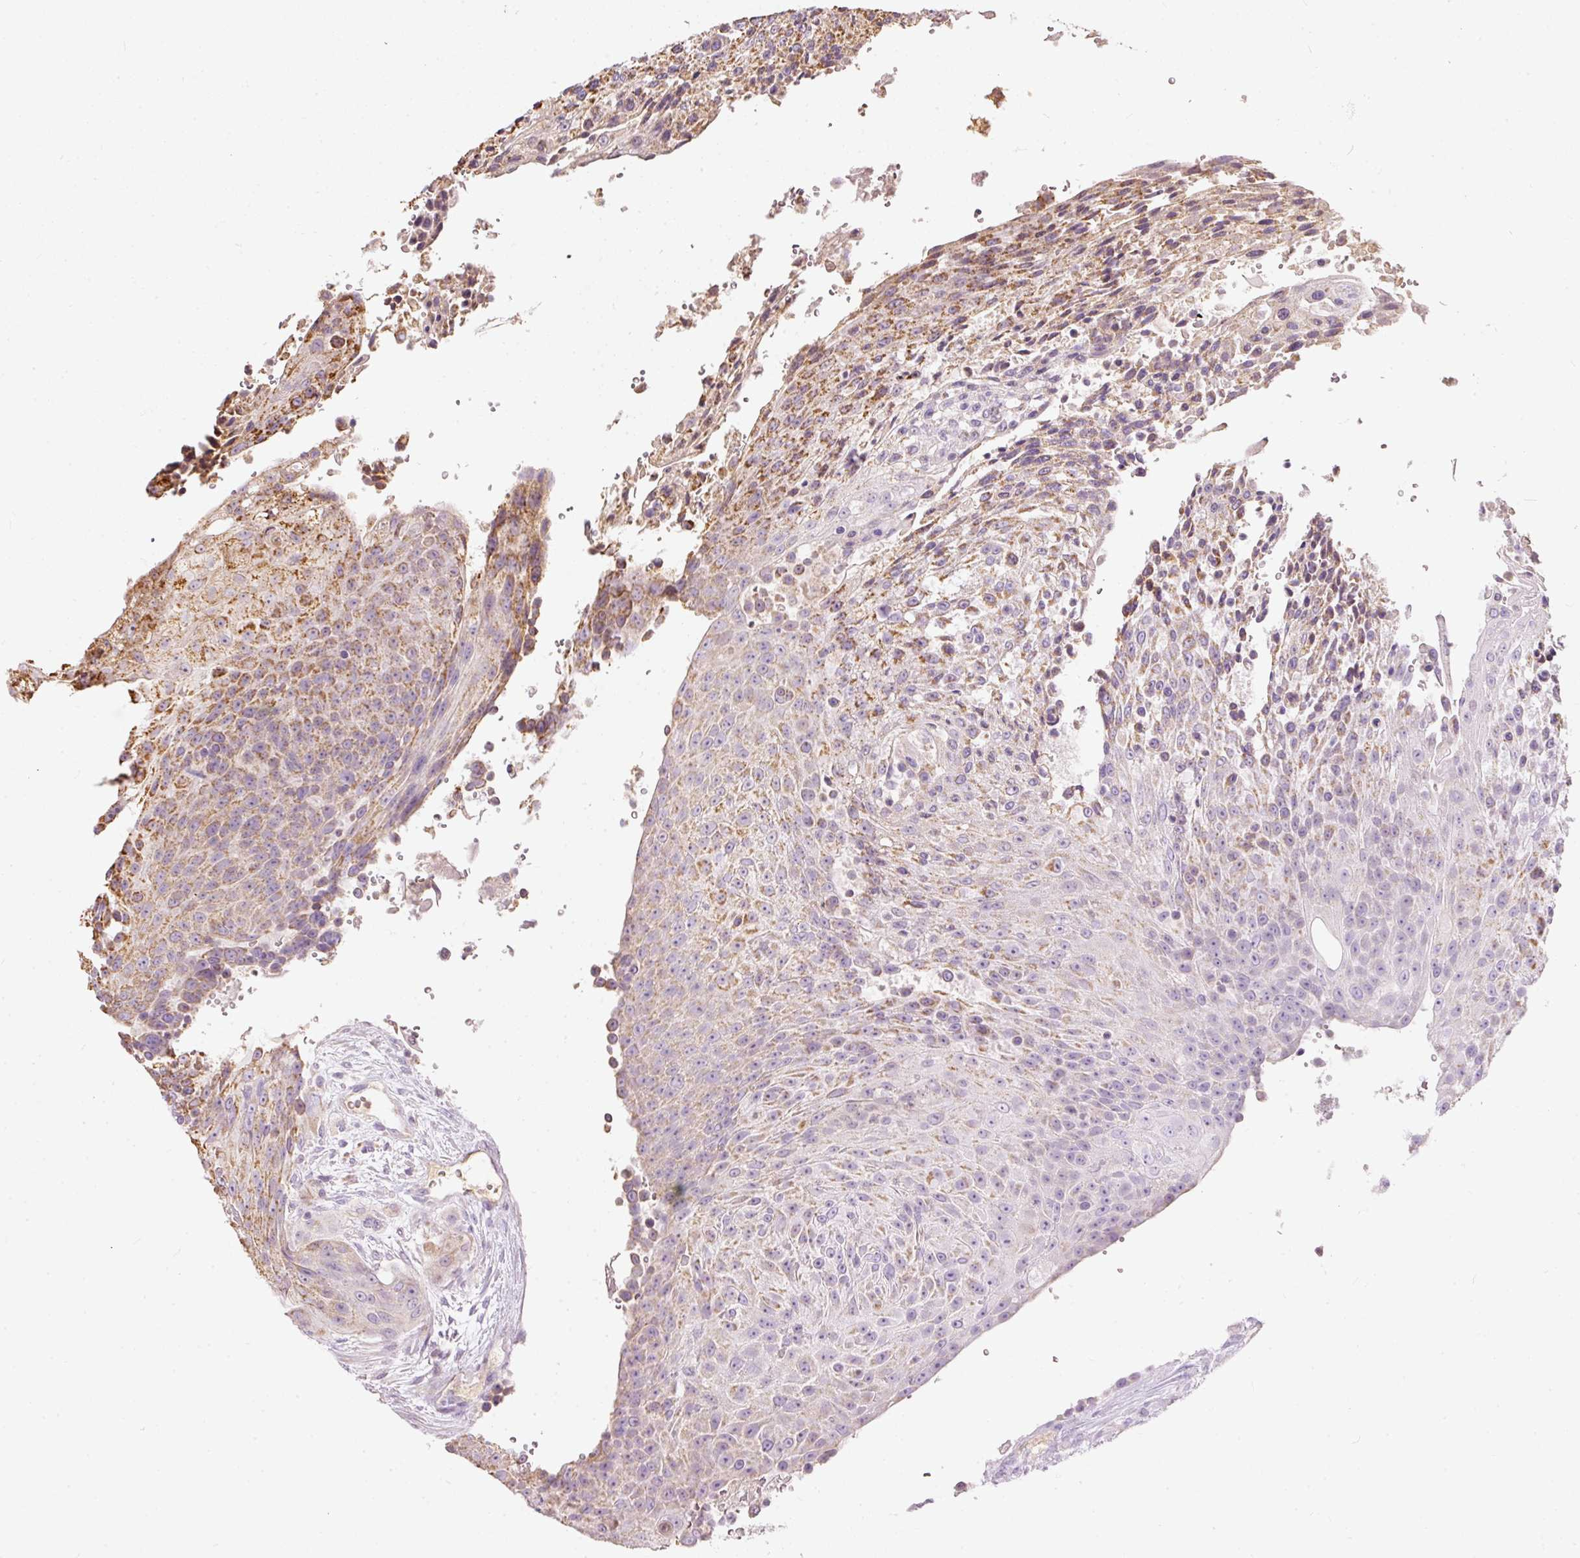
{"staining": {"intensity": "moderate", "quantity": "25%-75%", "location": "cytoplasmic/membranous"}, "tissue": "urothelial cancer", "cell_type": "Tumor cells", "image_type": "cancer", "snomed": [{"axis": "morphology", "description": "Urothelial carcinoma, High grade"}, {"axis": "topography", "description": "Urinary bladder"}], "caption": "Urothelial cancer stained for a protein (brown) reveals moderate cytoplasmic/membranous positive positivity in about 25%-75% of tumor cells.", "gene": "PSENEN", "patient": {"sex": "female", "age": 63}}